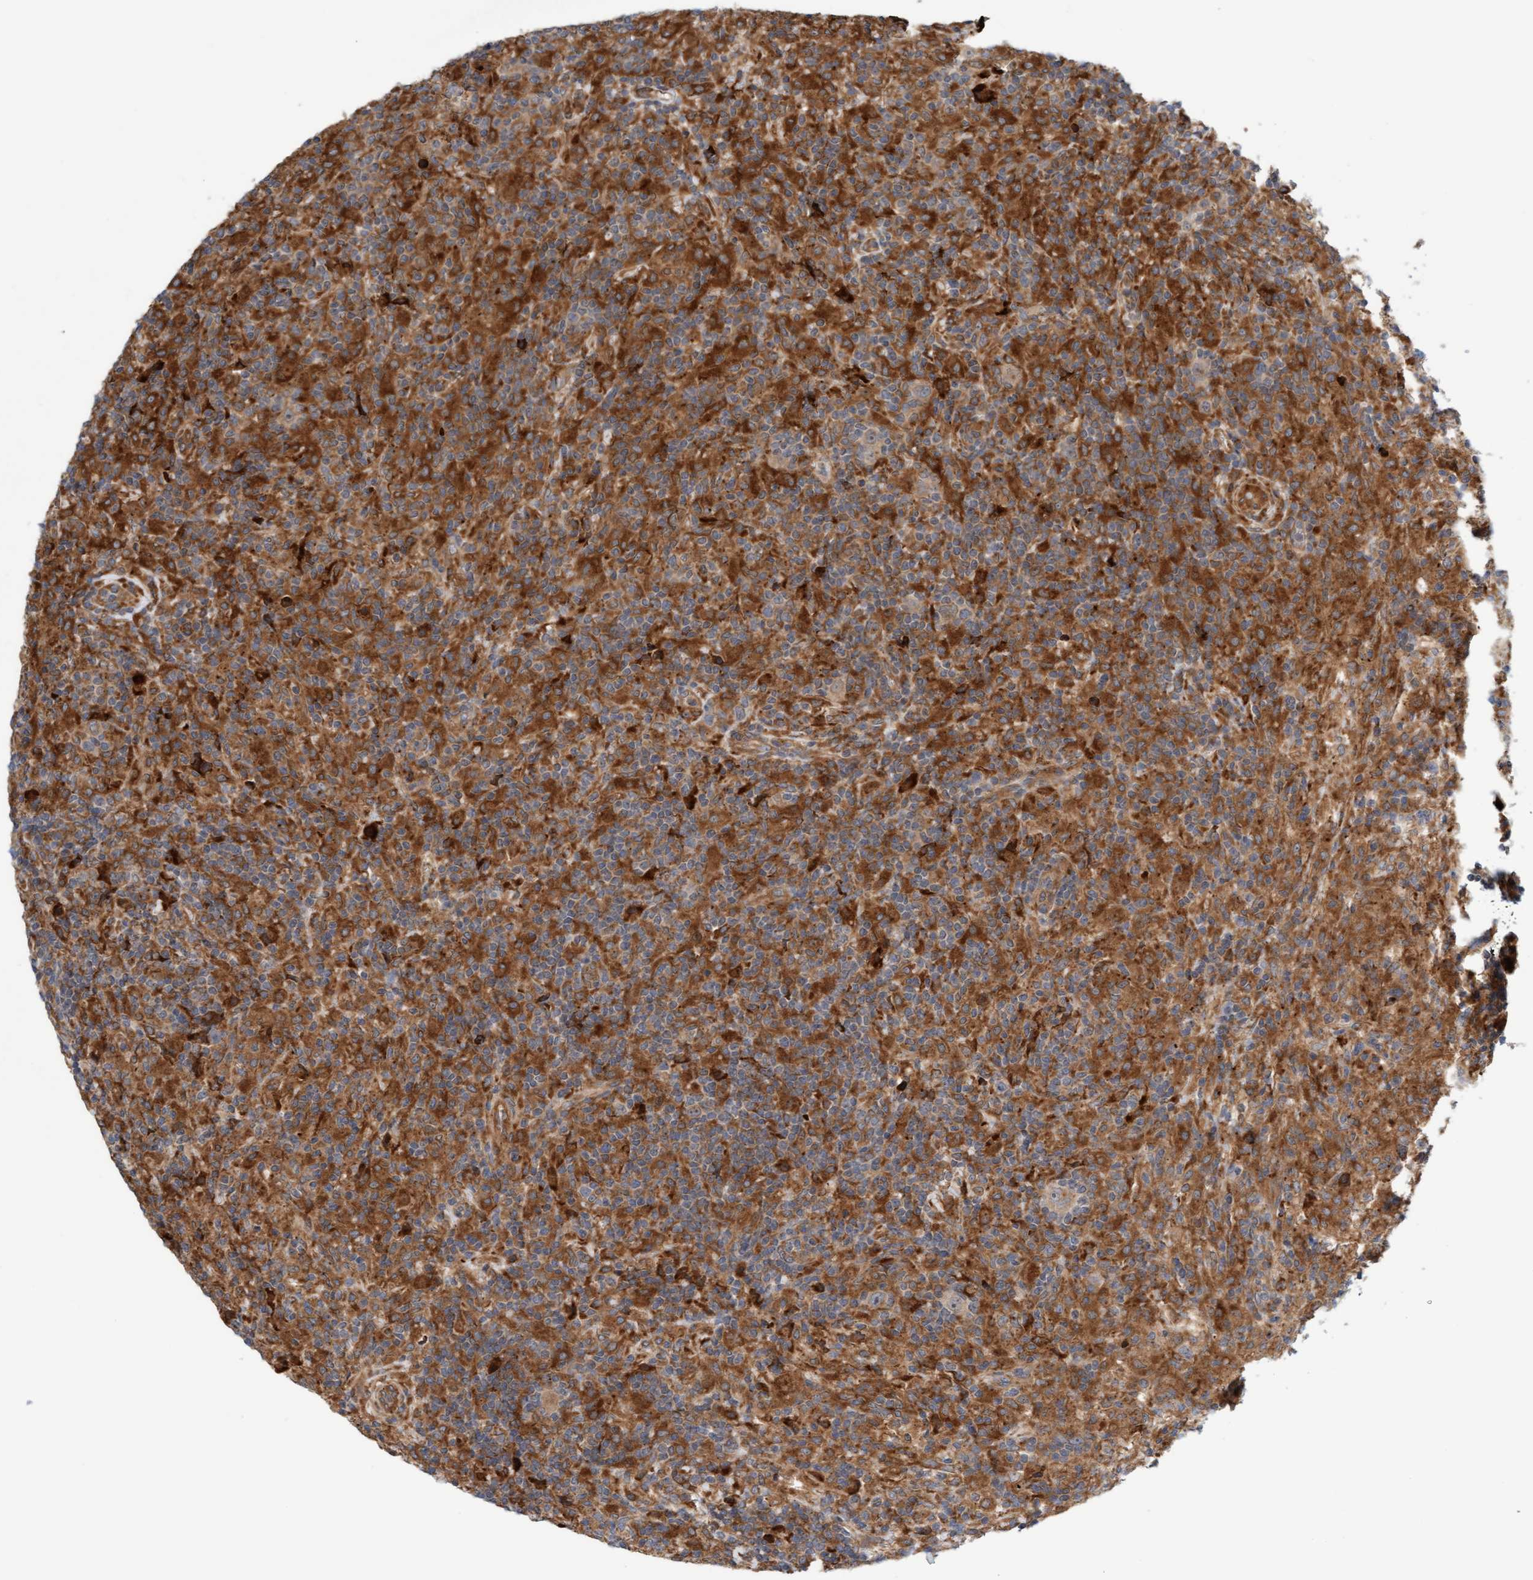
{"staining": {"intensity": "moderate", "quantity": ">75%", "location": "cytoplasmic/membranous"}, "tissue": "lymphoma", "cell_type": "Tumor cells", "image_type": "cancer", "snomed": [{"axis": "morphology", "description": "Hodgkin's disease, NOS"}, {"axis": "topography", "description": "Lymph node"}], "caption": "DAB (3,3'-diaminobenzidine) immunohistochemical staining of human Hodgkin's disease exhibits moderate cytoplasmic/membranous protein staining in about >75% of tumor cells. The staining was performed using DAB, with brown indicating positive protein expression. Nuclei are stained blue with hematoxylin.", "gene": "KIAA0753", "patient": {"sex": "male", "age": 70}}